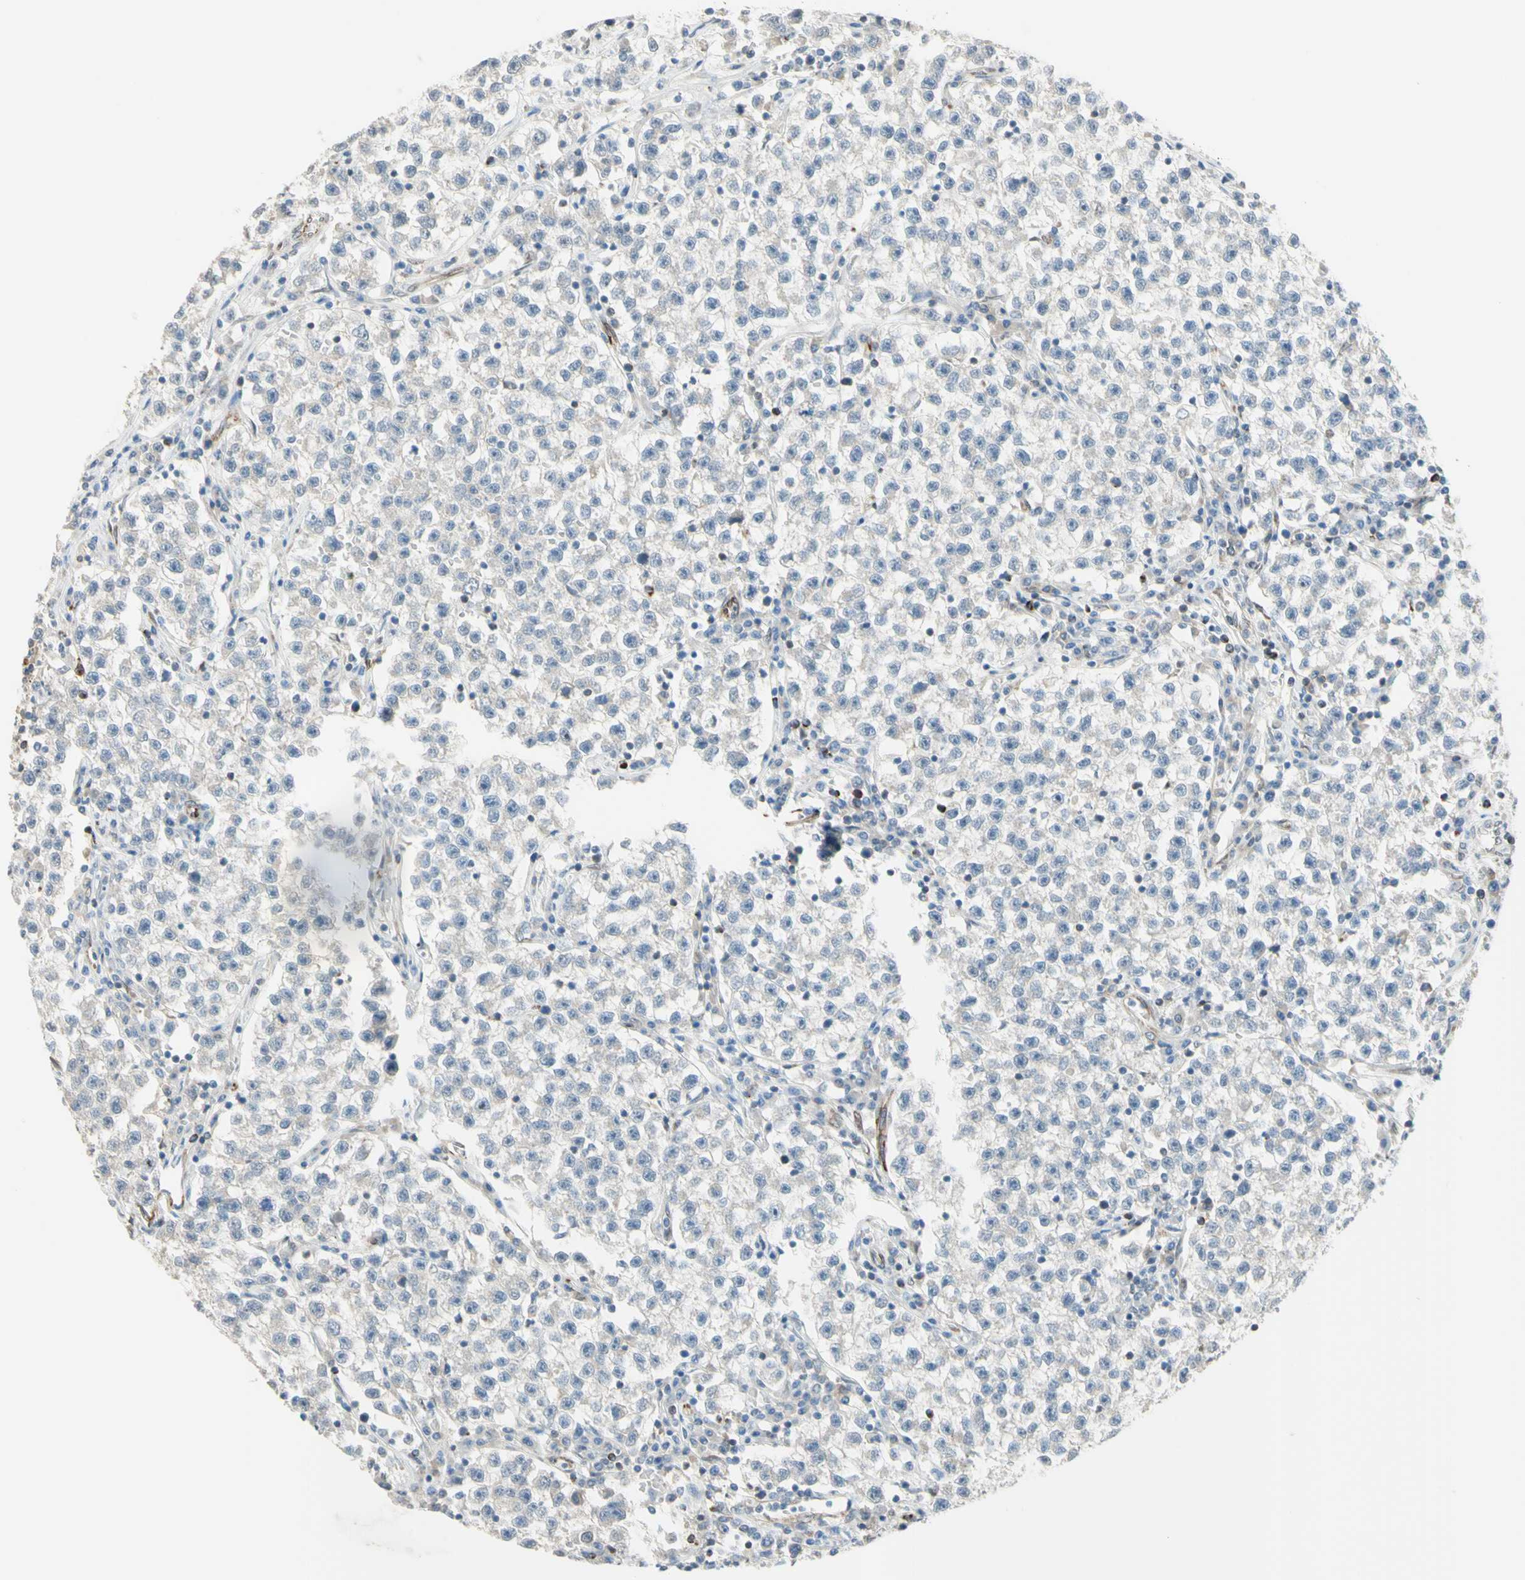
{"staining": {"intensity": "negative", "quantity": "none", "location": "none"}, "tissue": "testis cancer", "cell_type": "Tumor cells", "image_type": "cancer", "snomed": [{"axis": "morphology", "description": "Seminoma, NOS"}, {"axis": "topography", "description": "Testis"}], "caption": "Immunohistochemical staining of human testis cancer demonstrates no significant staining in tumor cells. (Immunohistochemistry (ihc), brightfield microscopy, high magnification).", "gene": "TRAF2", "patient": {"sex": "male", "age": 22}}